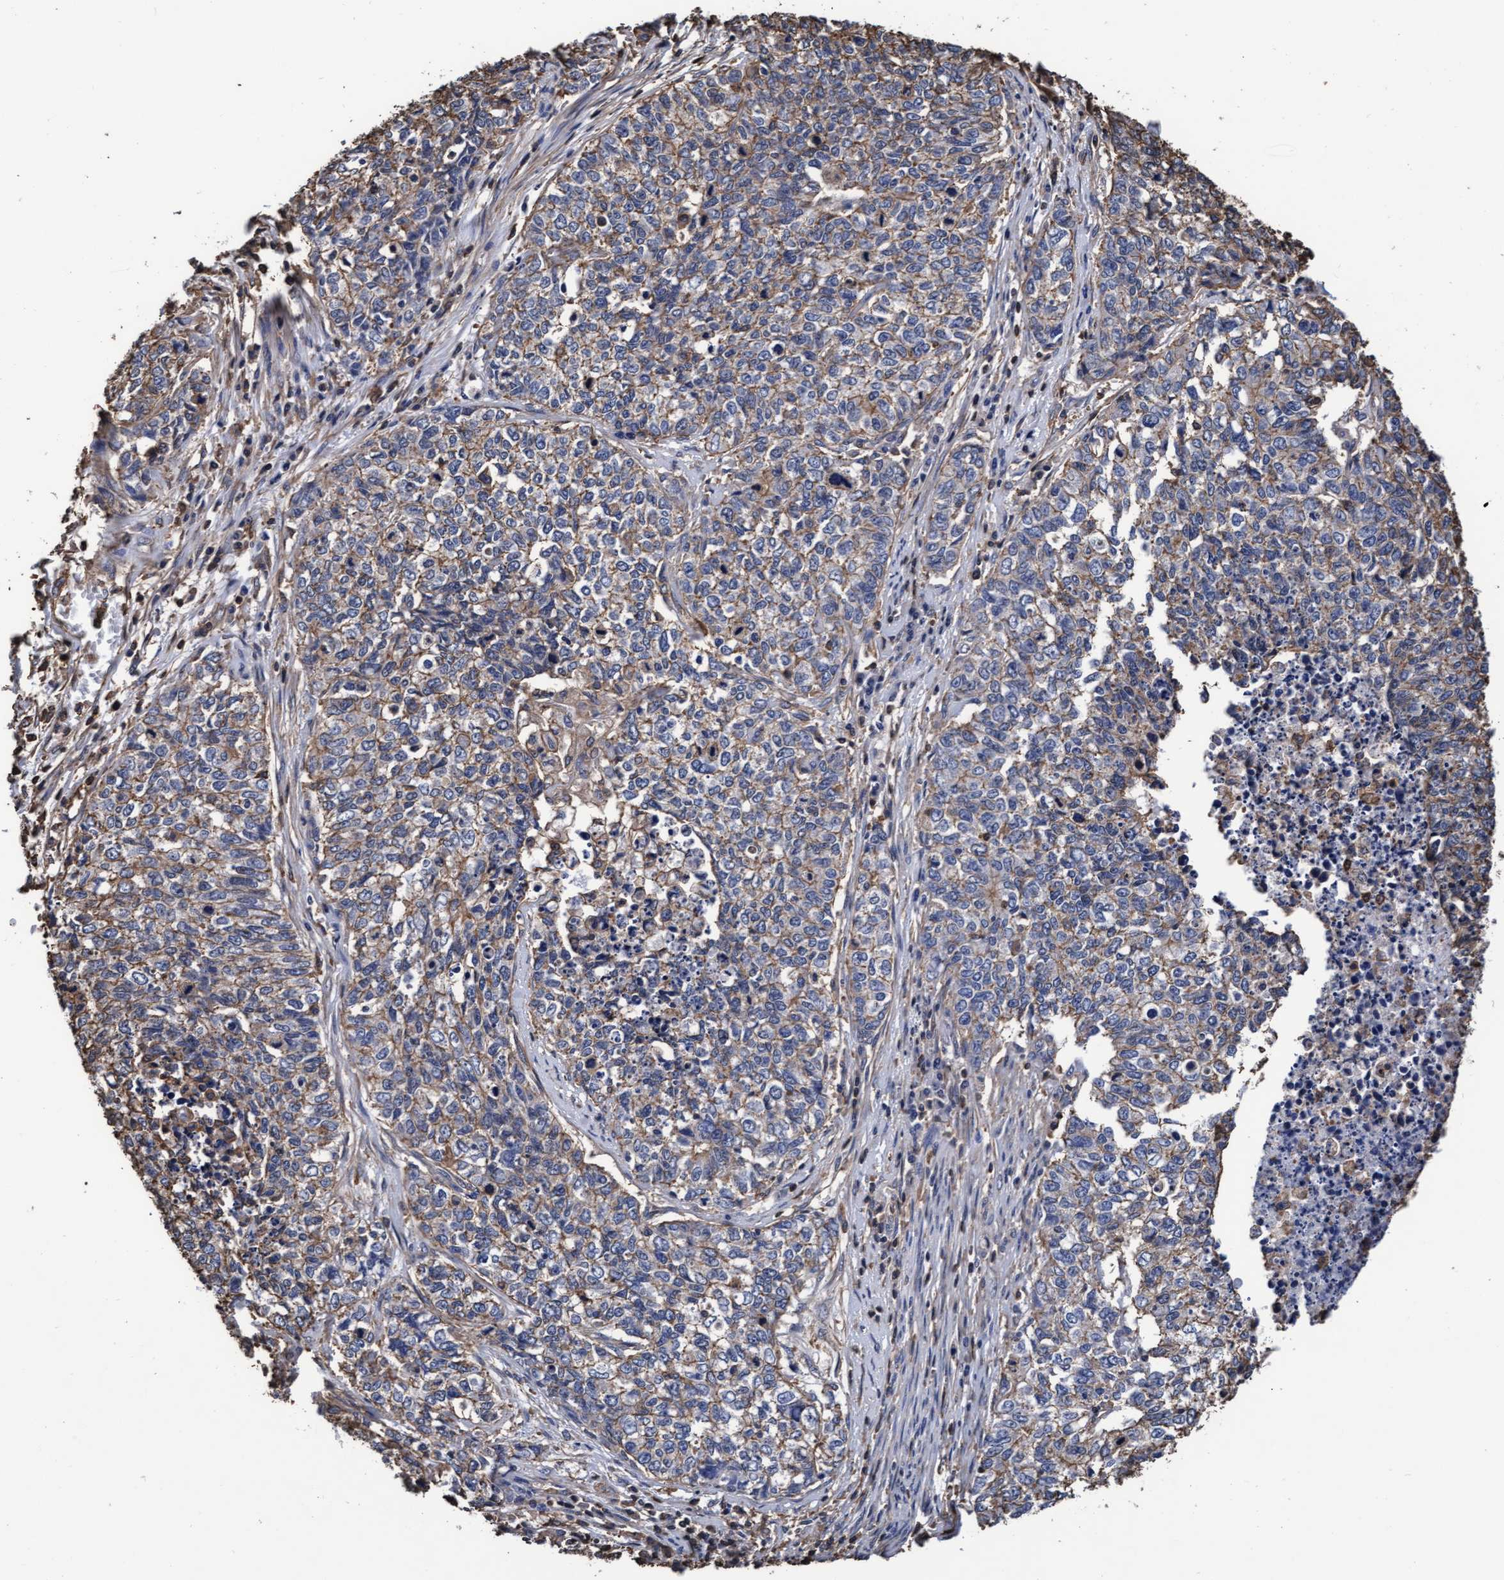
{"staining": {"intensity": "weak", "quantity": ">75%", "location": "cytoplasmic/membranous"}, "tissue": "cervical cancer", "cell_type": "Tumor cells", "image_type": "cancer", "snomed": [{"axis": "morphology", "description": "Squamous cell carcinoma, NOS"}, {"axis": "topography", "description": "Cervix"}], "caption": "Protein analysis of squamous cell carcinoma (cervical) tissue displays weak cytoplasmic/membranous expression in approximately >75% of tumor cells.", "gene": "GRHPR", "patient": {"sex": "female", "age": 63}}